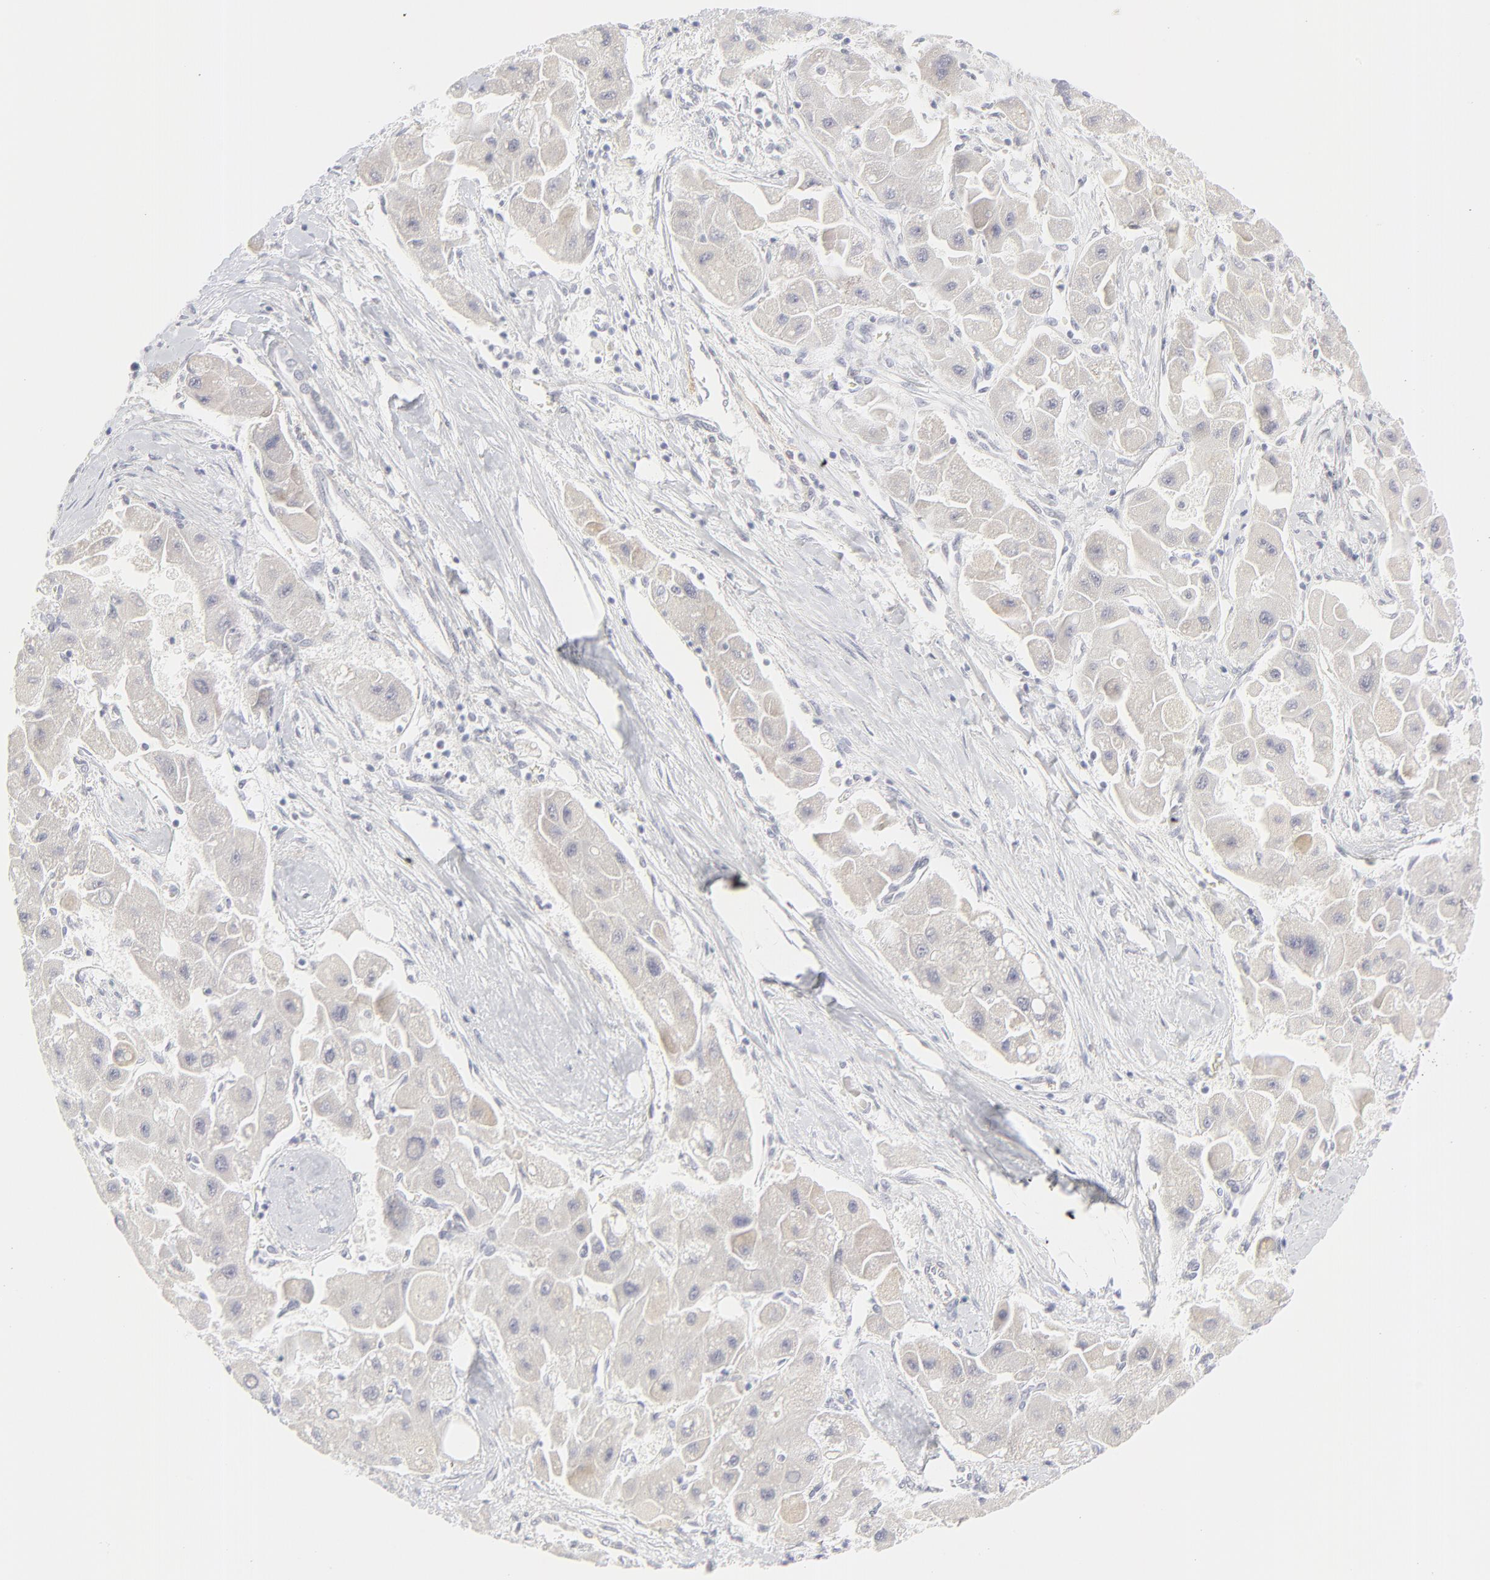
{"staining": {"intensity": "negative", "quantity": "none", "location": "none"}, "tissue": "liver cancer", "cell_type": "Tumor cells", "image_type": "cancer", "snomed": [{"axis": "morphology", "description": "Carcinoma, Hepatocellular, NOS"}, {"axis": "topography", "description": "Liver"}], "caption": "Human liver hepatocellular carcinoma stained for a protein using IHC displays no expression in tumor cells.", "gene": "NPNT", "patient": {"sex": "male", "age": 24}}